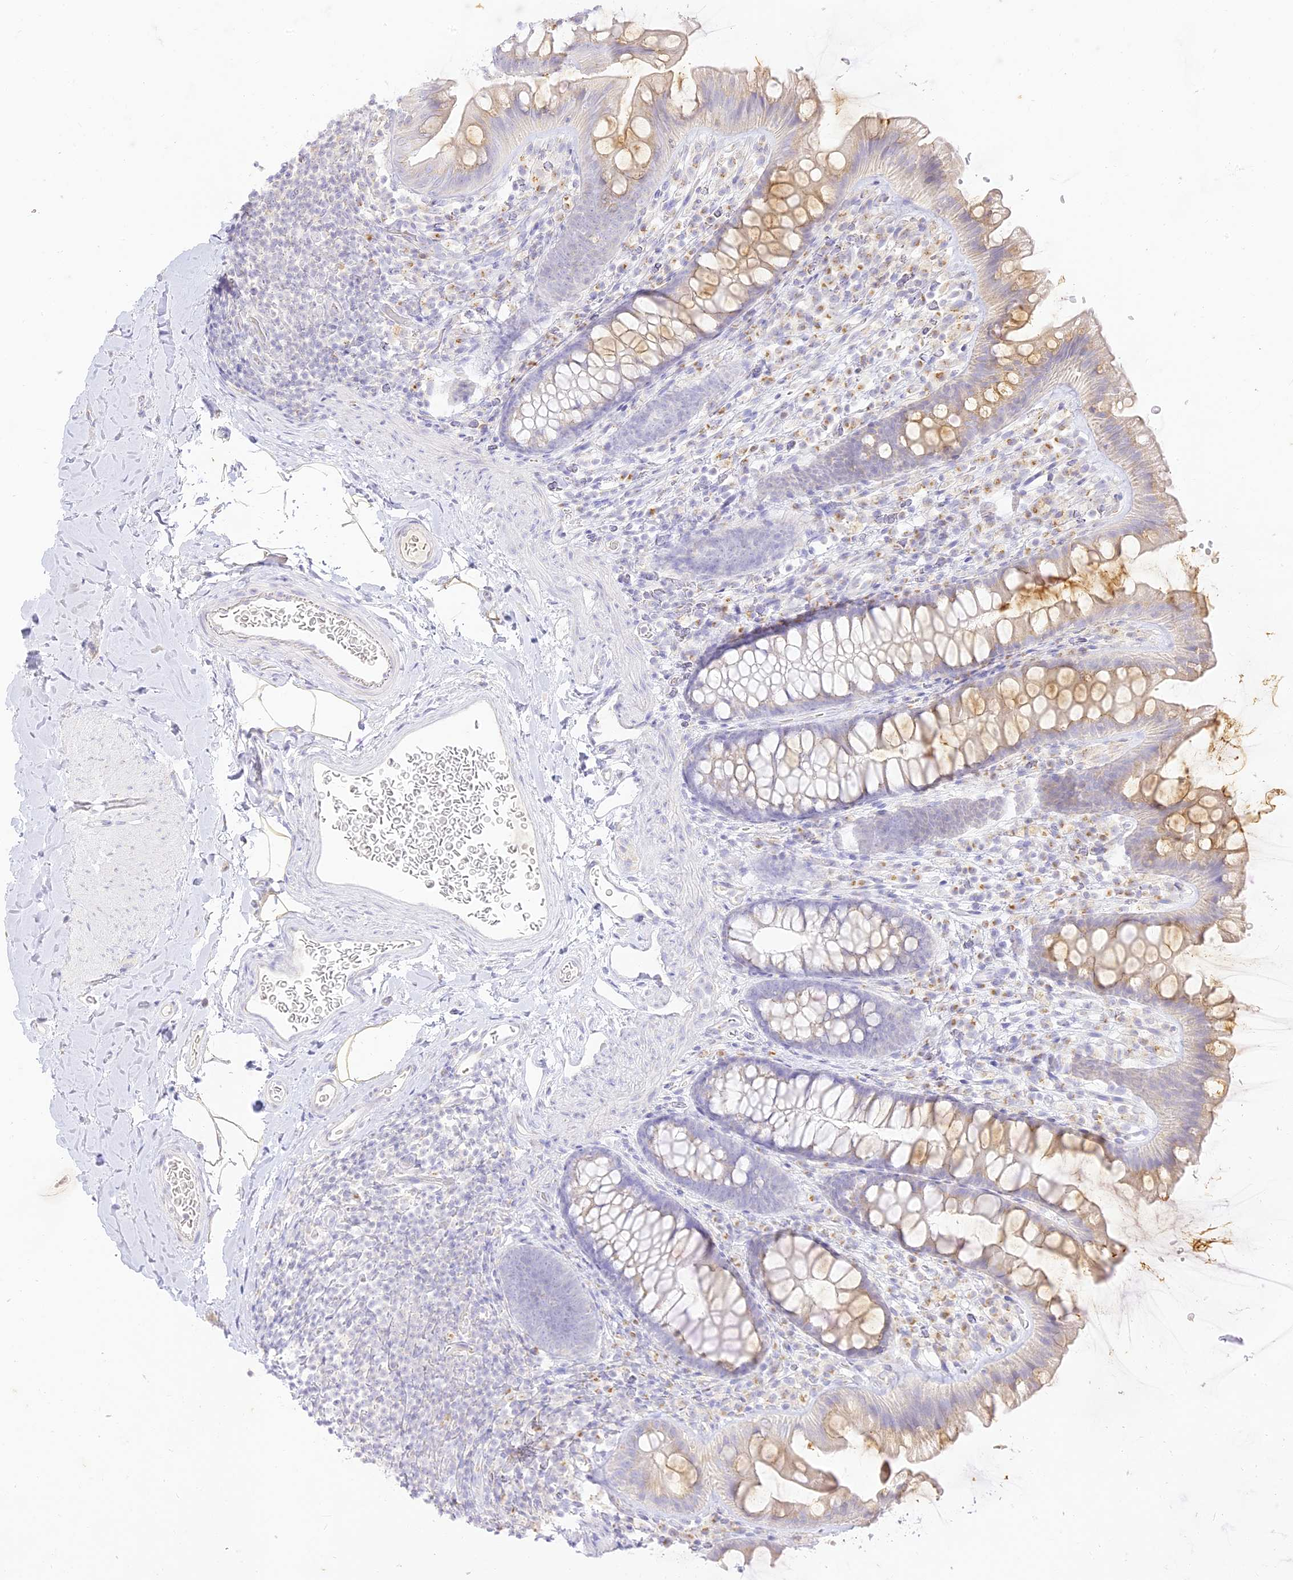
{"staining": {"intensity": "negative", "quantity": "none", "location": "none"}, "tissue": "colon", "cell_type": "Endothelial cells", "image_type": "normal", "snomed": [{"axis": "morphology", "description": "Normal tissue, NOS"}, {"axis": "topography", "description": "Colon"}], "caption": "The histopathology image shows no staining of endothelial cells in benign colon. Brightfield microscopy of IHC stained with DAB (brown) and hematoxylin (blue), captured at high magnification.", "gene": "SEC13", "patient": {"sex": "female", "age": 62}}